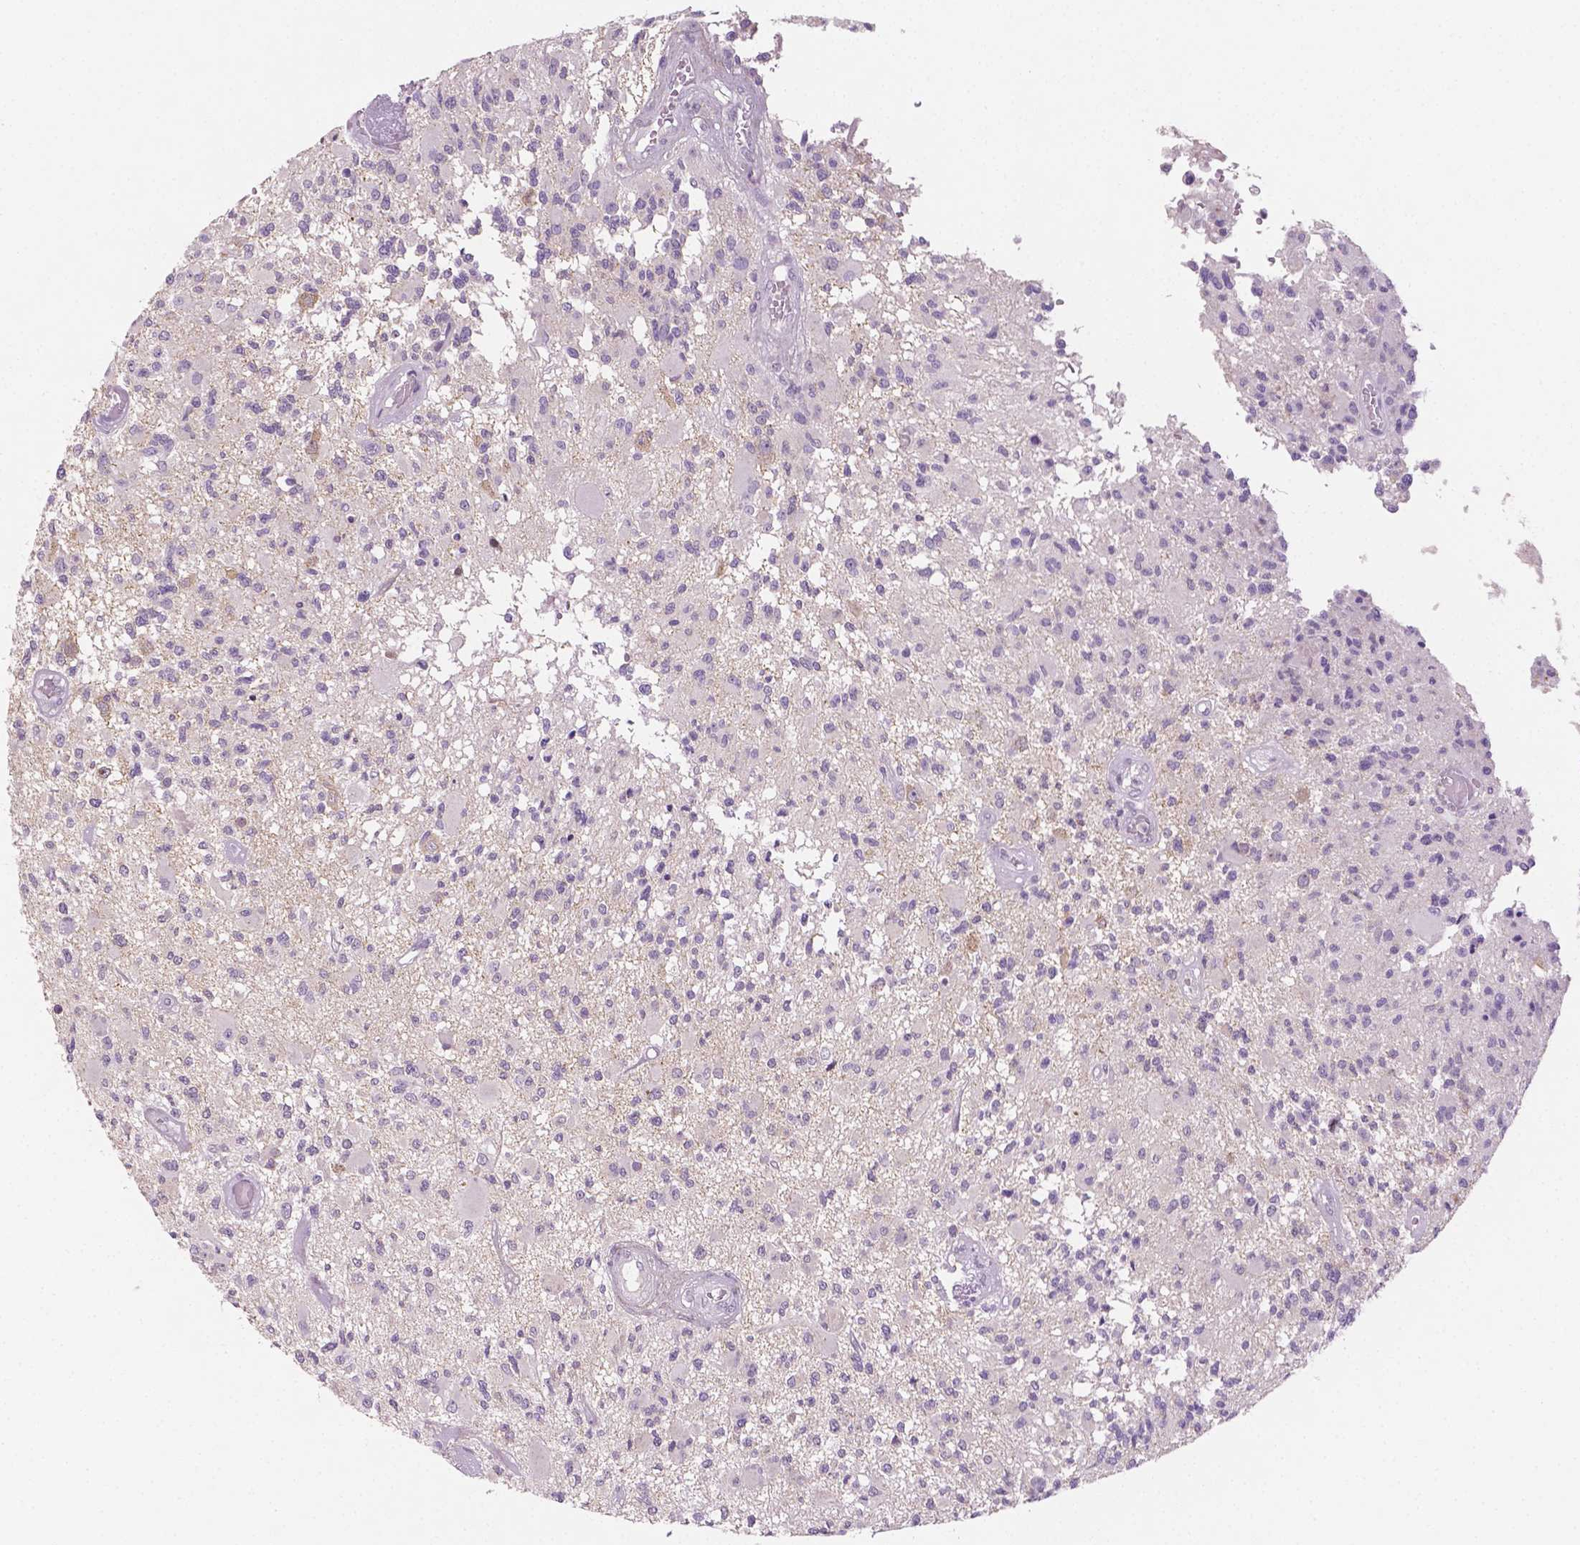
{"staining": {"intensity": "negative", "quantity": "none", "location": "none"}, "tissue": "glioma", "cell_type": "Tumor cells", "image_type": "cancer", "snomed": [{"axis": "morphology", "description": "Glioma, malignant, High grade"}, {"axis": "topography", "description": "Brain"}], "caption": "High power microscopy photomicrograph of an immunohistochemistry (IHC) image of malignant high-grade glioma, revealing no significant positivity in tumor cells.", "gene": "DLG2", "patient": {"sex": "female", "age": 63}}